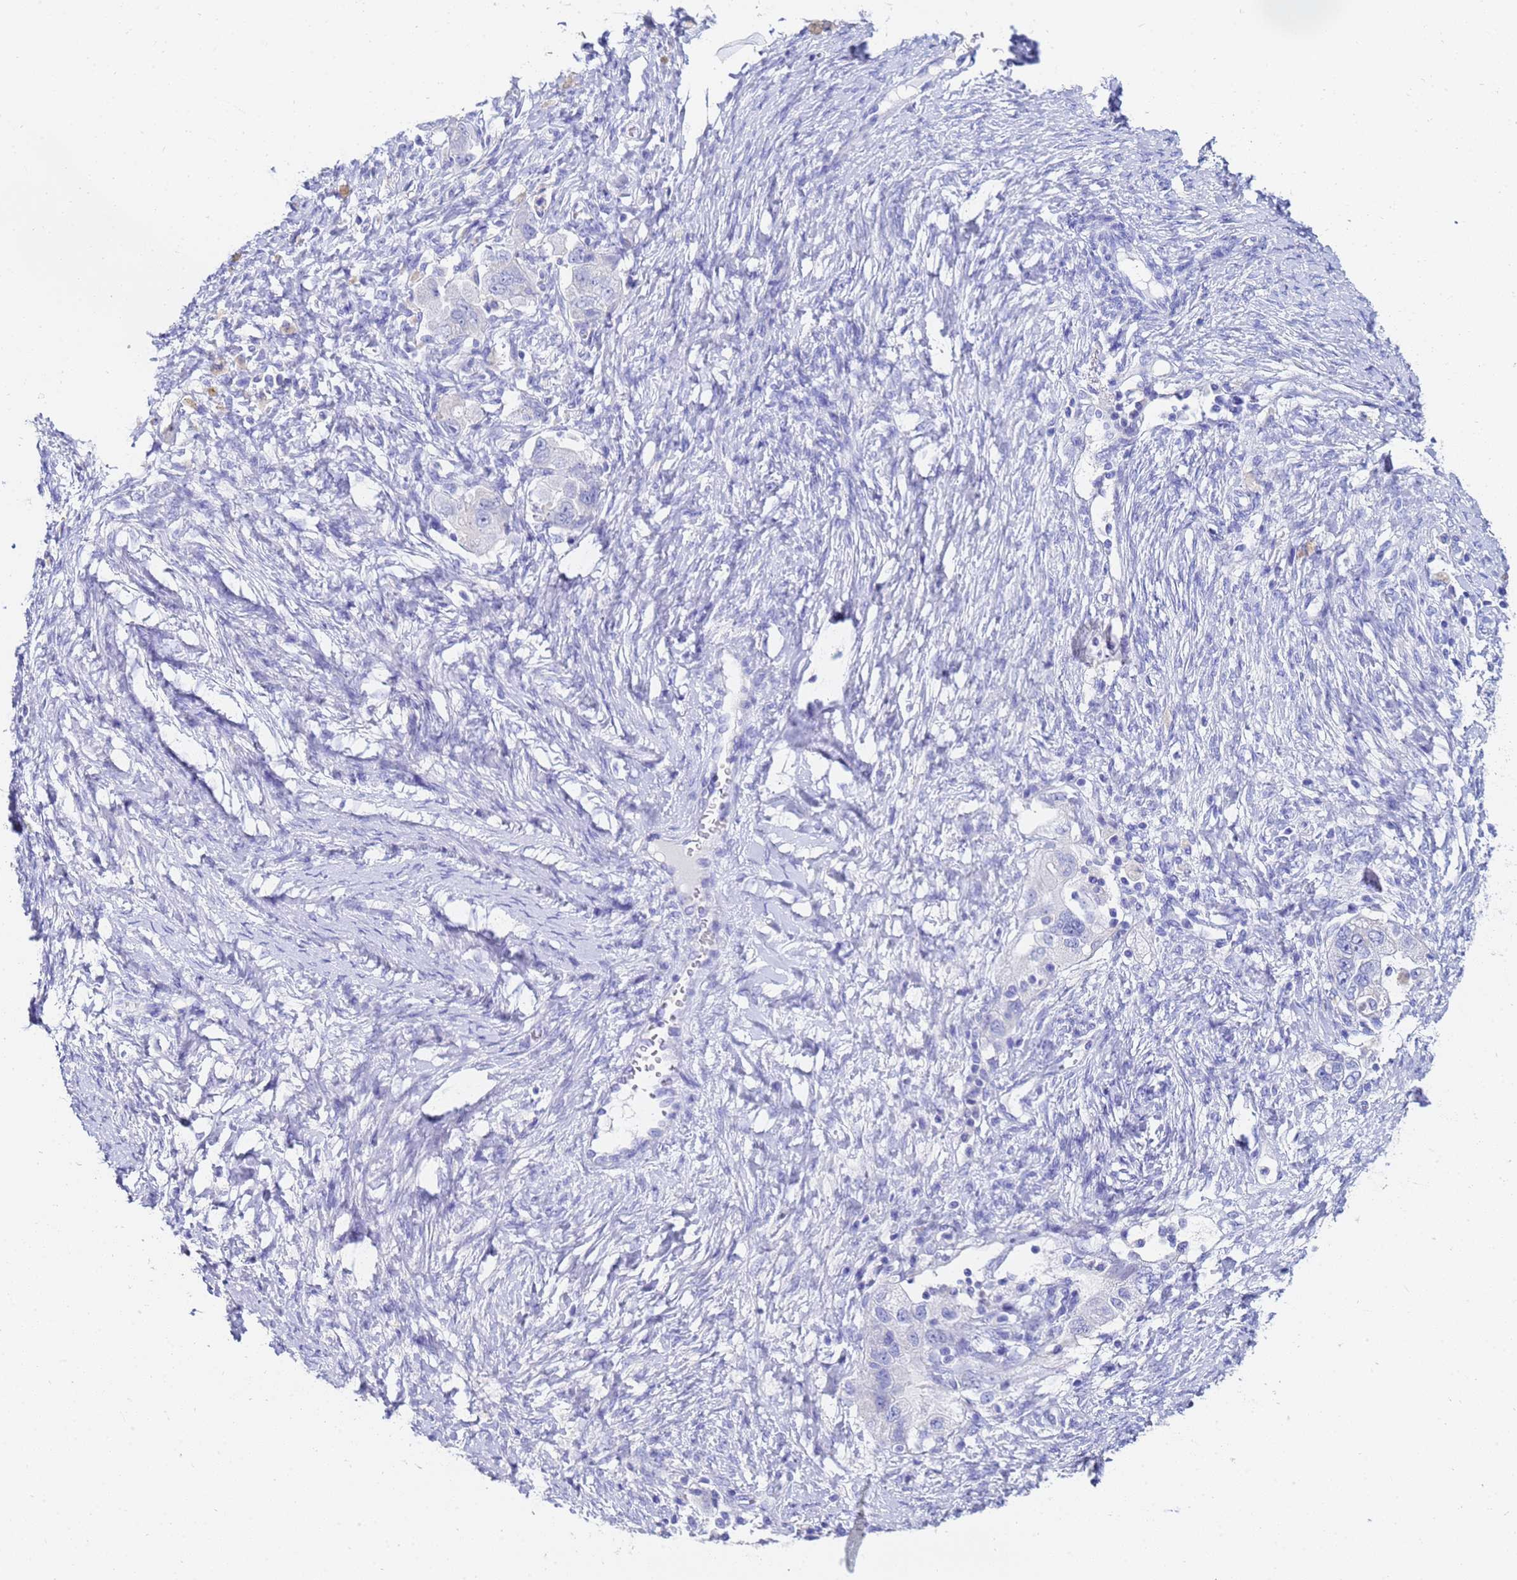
{"staining": {"intensity": "negative", "quantity": "none", "location": "none"}, "tissue": "ovarian cancer", "cell_type": "Tumor cells", "image_type": "cancer", "snomed": [{"axis": "morphology", "description": "Carcinoma, NOS"}, {"axis": "morphology", "description": "Cystadenocarcinoma, serous, NOS"}, {"axis": "topography", "description": "Ovary"}], "caption": "An immunohistochemistry micrograph of serous cystadenocarcinoma (ovarian) is shown. There is no staining in tumor cells of serous cystadenocarcinoma (ovarian).", "gene": "C2orf72", "patient": {"sex": "female", "age": 69}}